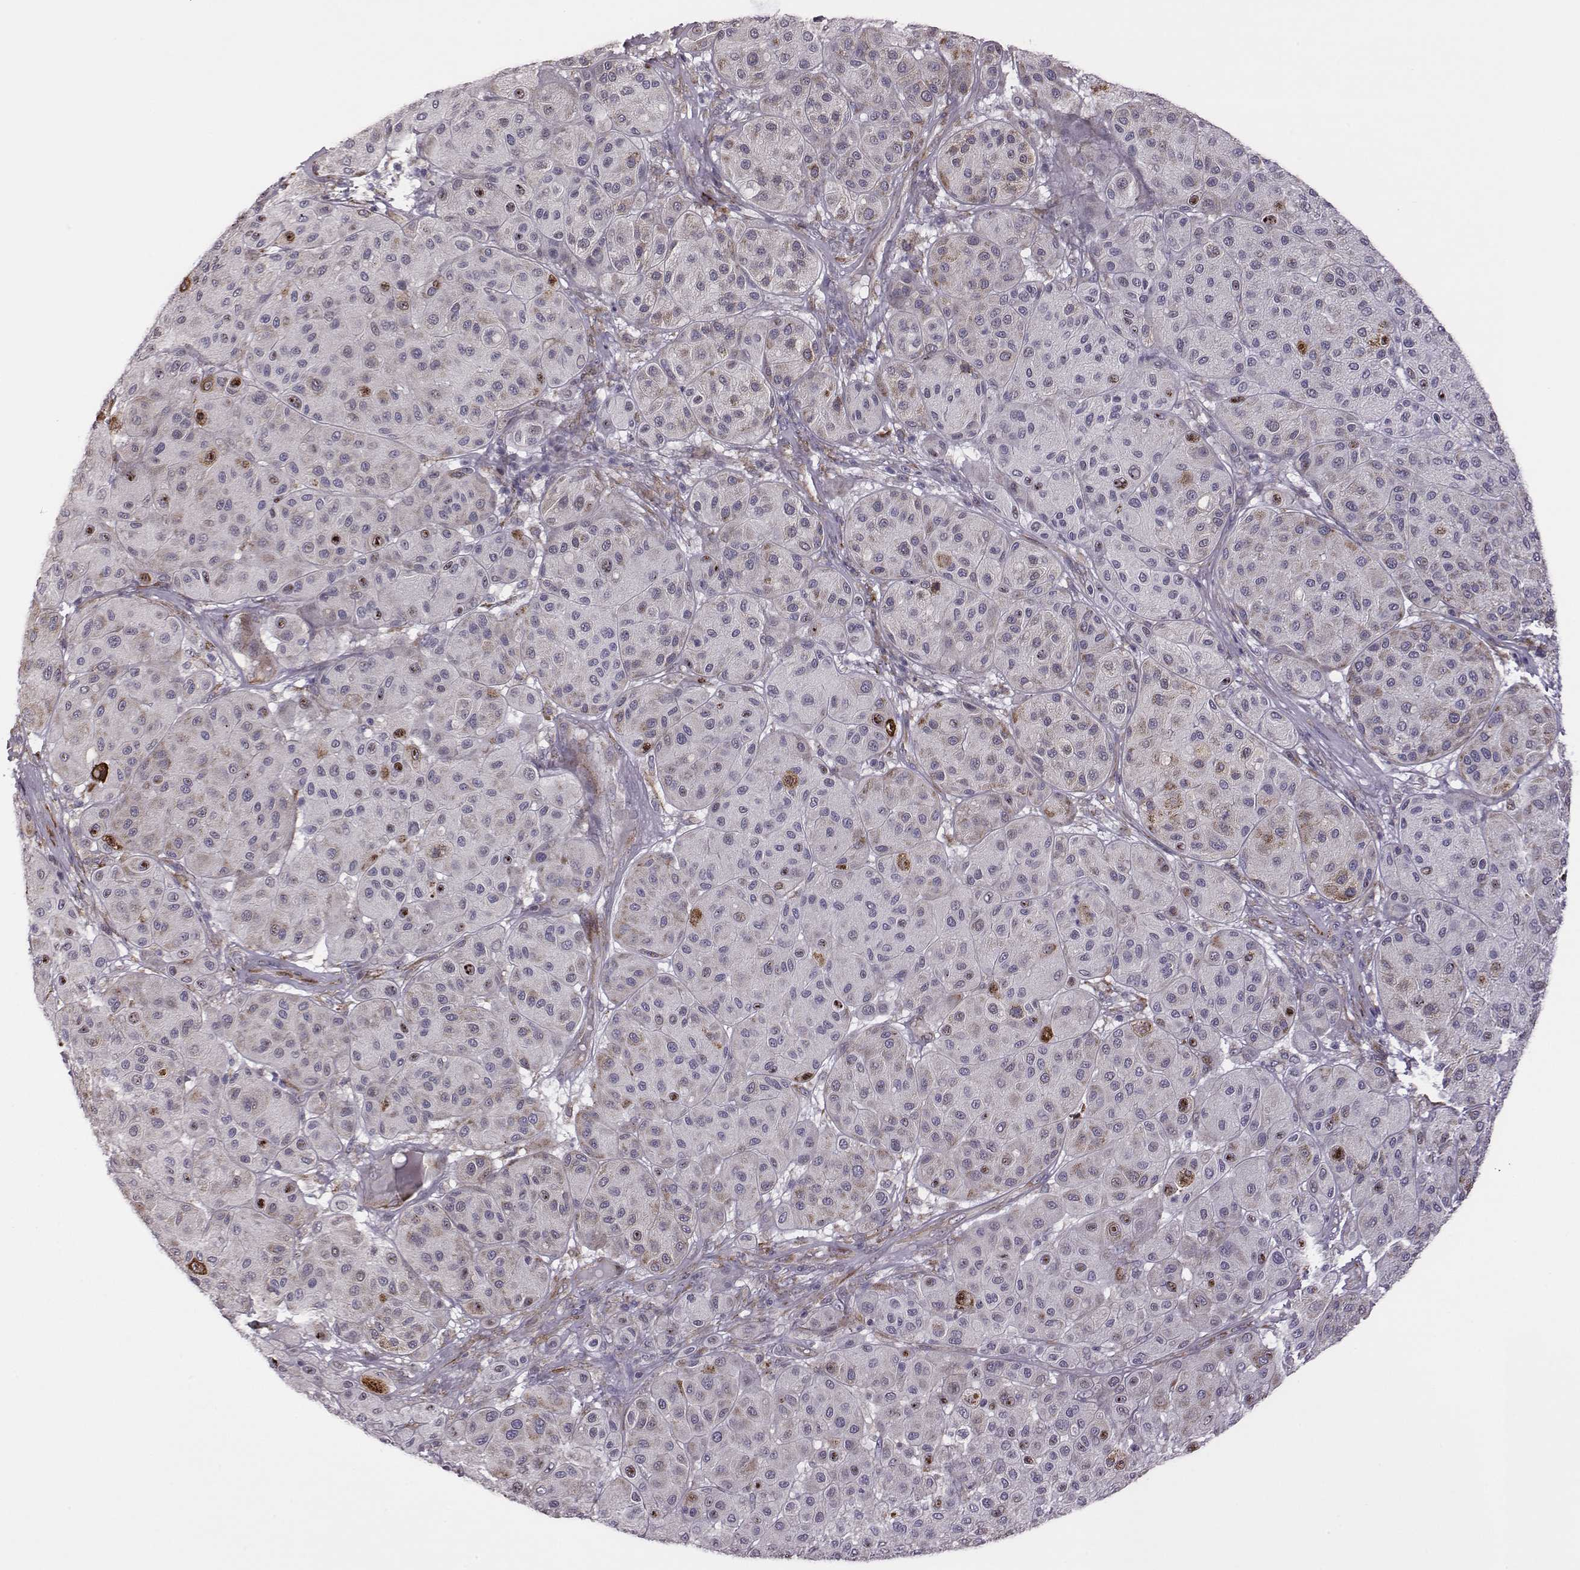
{"staining": {"intensity": "moderate", "quantity": "<25%", "location": "cytoplasmic/membranous"}, "tissue": "melanoma", "cell_type": "Tumor cells", "image_type": "cancer", "snomed": [{"axis": "morphology", "description": "Malignant melanoma, Metastatic site"}, {"axis": "topography", "description": "Smooth muscle"}], "caption": "Melanoma was stained to show a protein in brown. There is low levels of moderate cytoplasmic/membranous staining in approximately <25% of tumor cells. (IHC, brightfield microscopy, high magnification).", "gene": "SELENOI", "patient": {"sex": "male", "age": 41}}